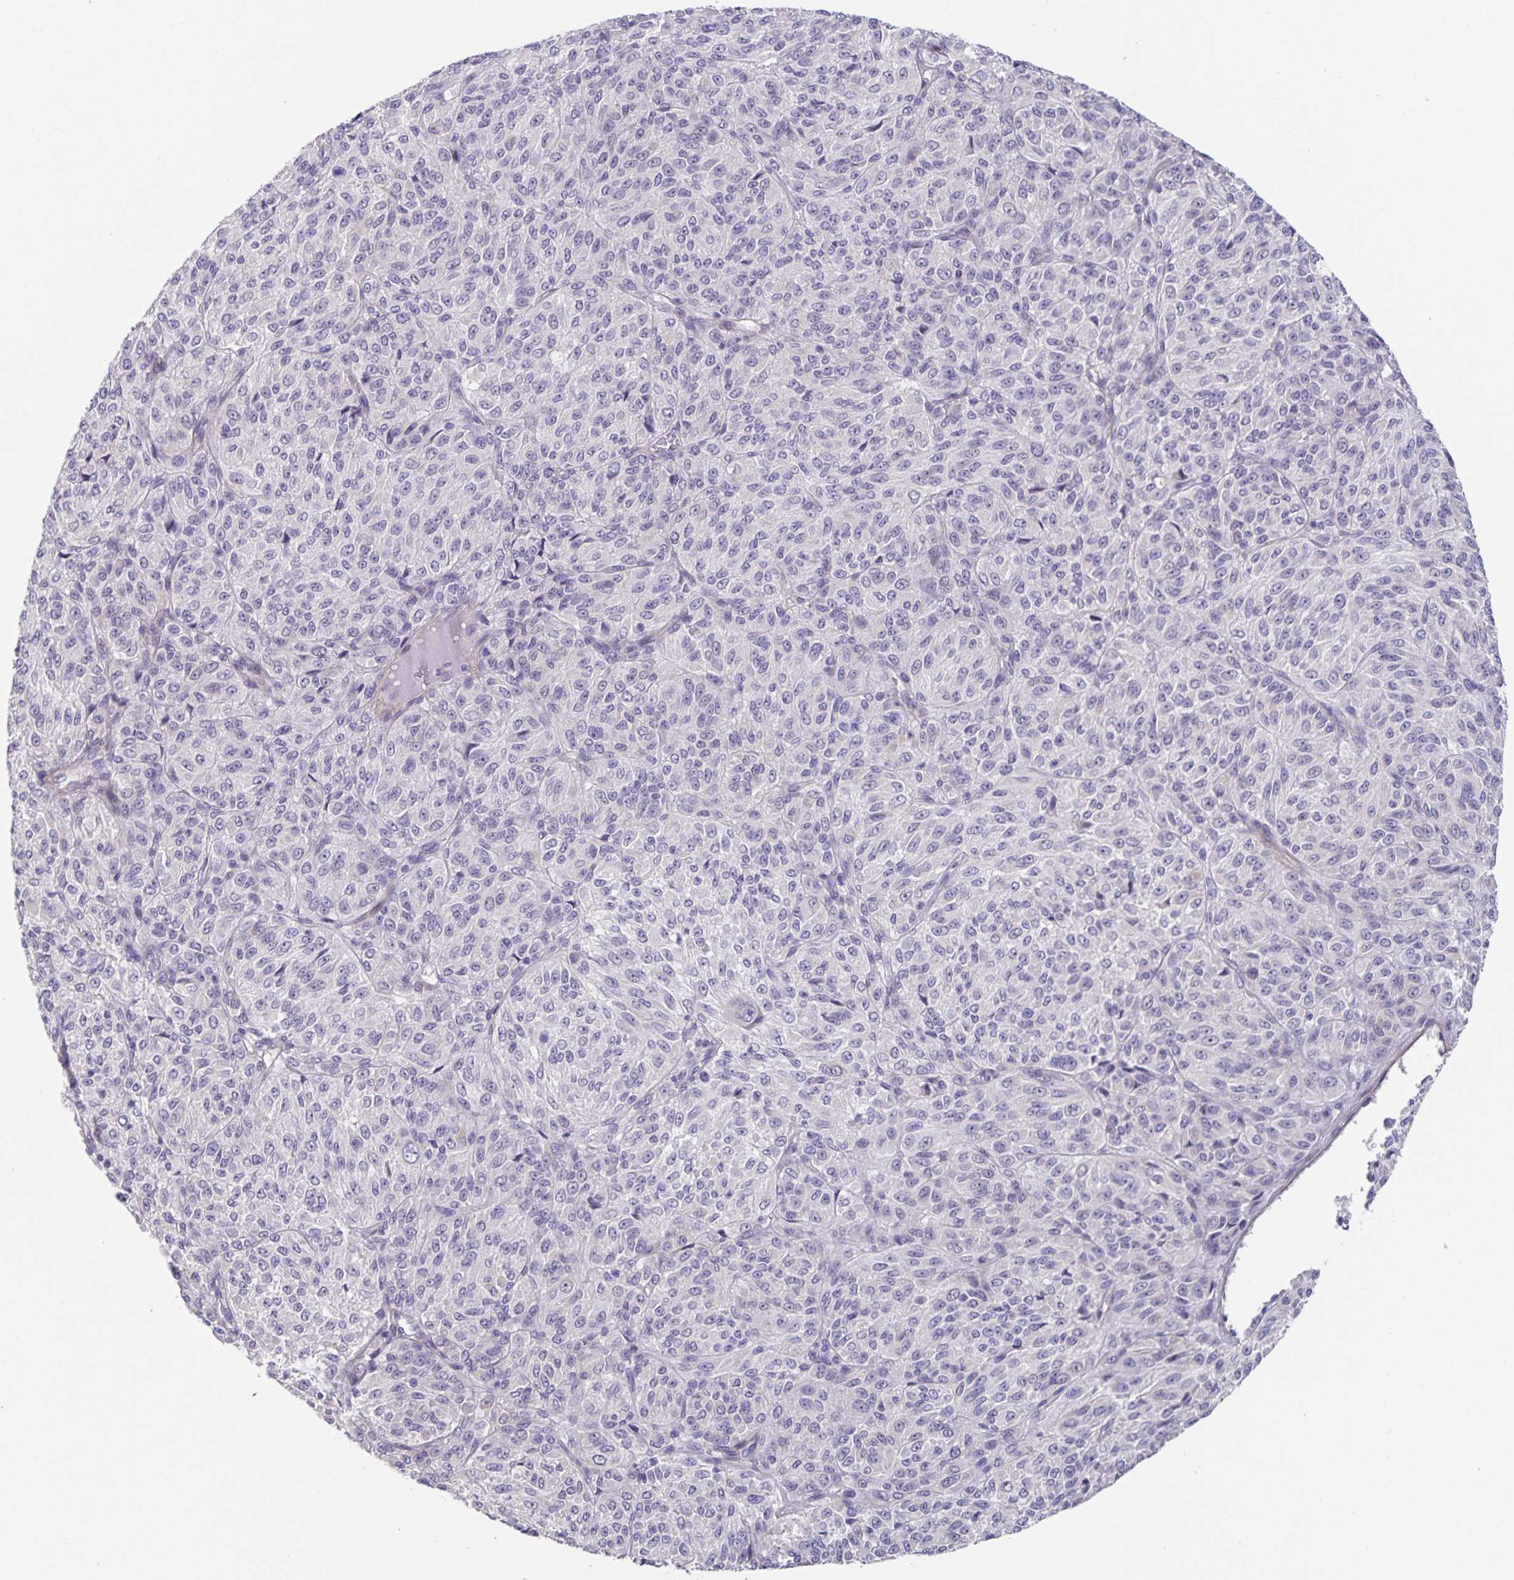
{"staining": {"intensity": "negative", "quantity": "none", "location": "none"}, "tissue": "melanoma", "cell_type": "Tumor cells", "image_type": "cancer", "snomed": [{"axis": "morphology", "description": "Malignant melanoma, Metastatic site"}, {"axis": "topography", "description": "Brain"}], "caption": "Tumor cells show no significant expression in malignant melanoma (metastatic site). The staining was performed using DAB to visualize the protein expression in brown, while the nuclei were stained in blue with hematoxylin (Magnification: 20x).", "gene": "PRR36", "patient": {"sex": "female", "age": 56}}